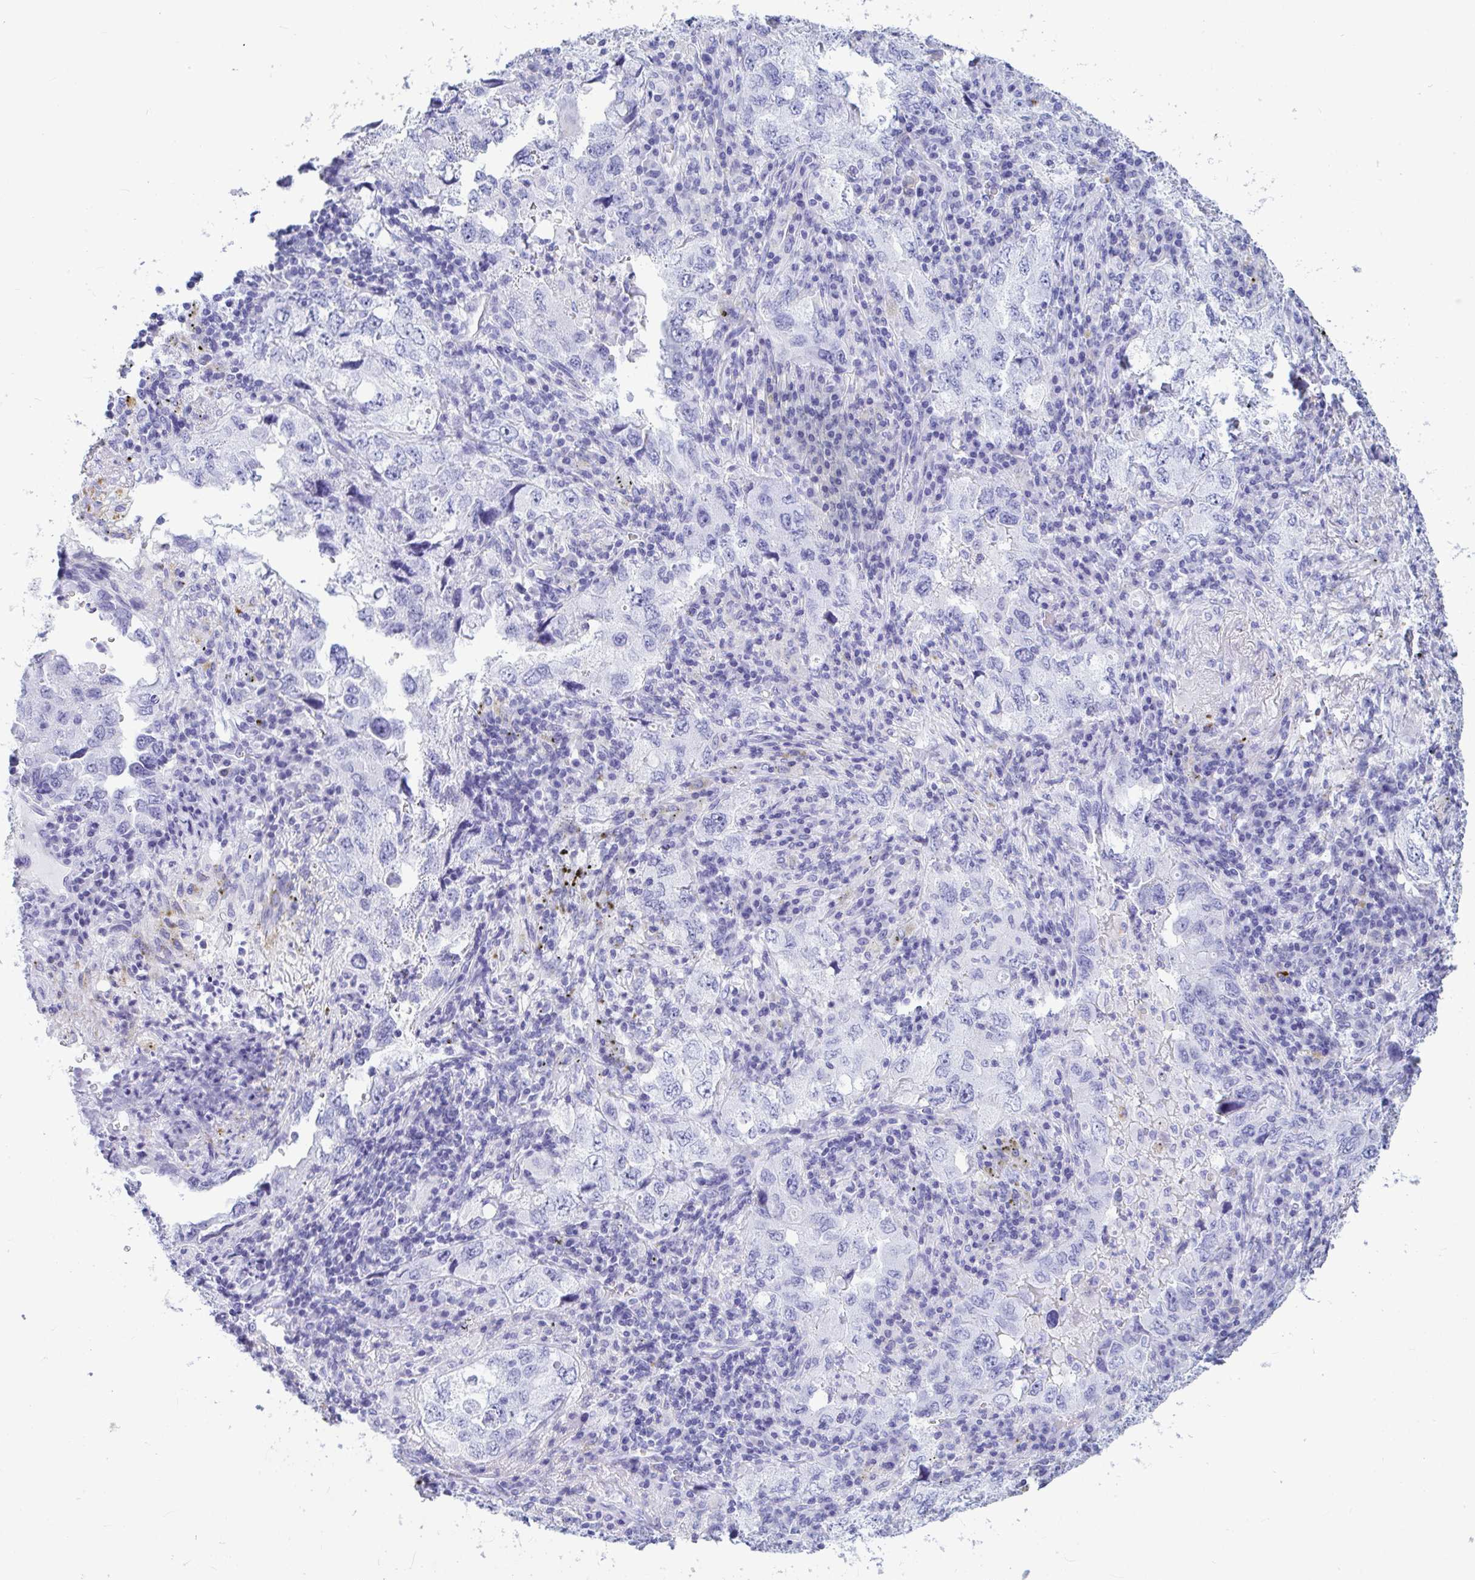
{"staining": {"intensity": "negative", "quantity": "none", "location": "none"}, "tissue": "lung cancer", "cell_type": "Tumor cells", "image_type": "cancer", "snomed": [{"axis": "morphology", "description": "Adenocarcinoma, NOS"}, {"axis": "topography", "description": "Lung"}], "caption": "There is no significant positivity in tumor cells of lung cancer.", "gene": "OR5J2", "patient": {"sex": "female", "age": 57}}